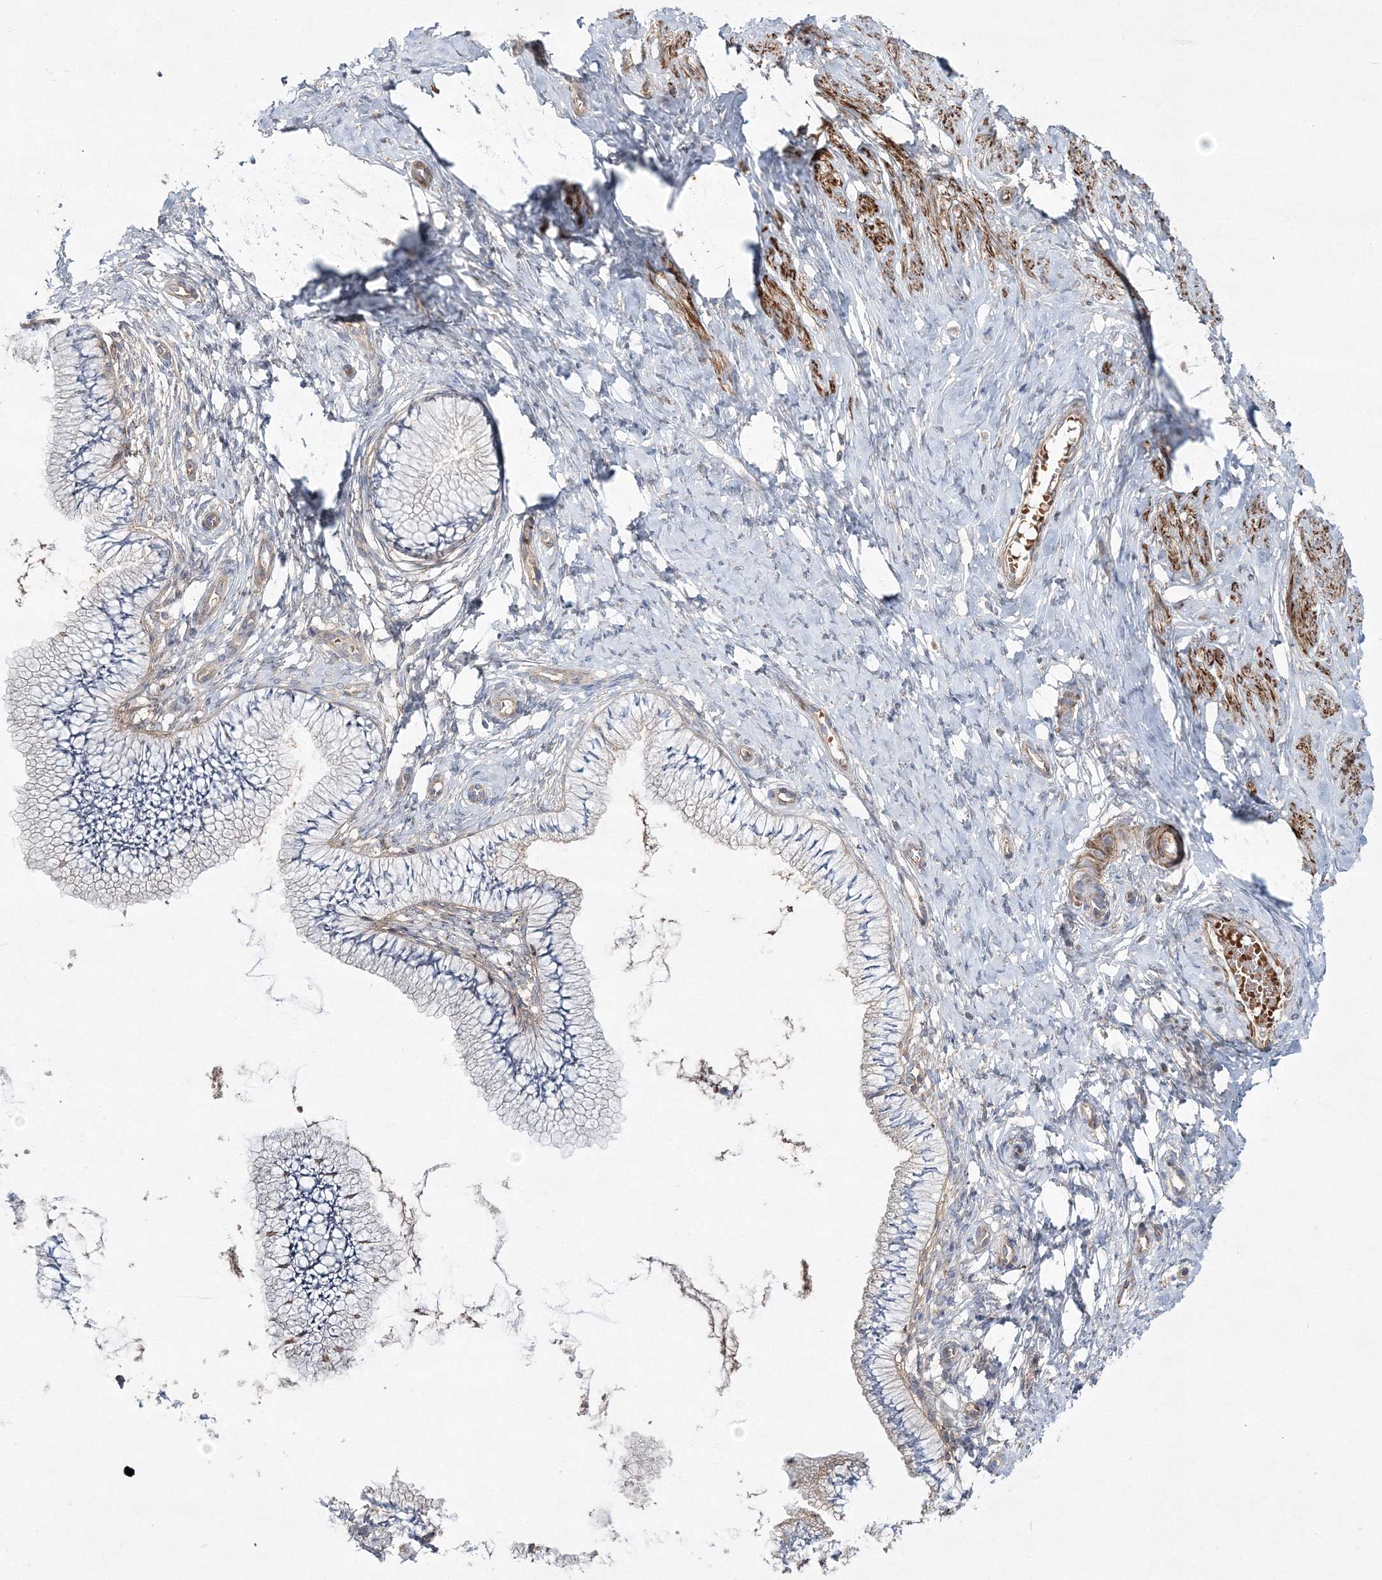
{"staining": {"intensity": "negative", "quantity": "none", "location": "none"}, "tissue": "cervix", "cell_type": "Glandular cells", "image_type": "normal", "snomed": [{"axis": "morphology", "description": "Normal tissue, NOS"}, {"axis": "topography", "description": "Cervix"}], "caption": "Micrograph shows no protein positivity in glandular cells of benign cervix.", "gene": "ZSWIM6", "patient": {"sex": "female", "age": 36}}